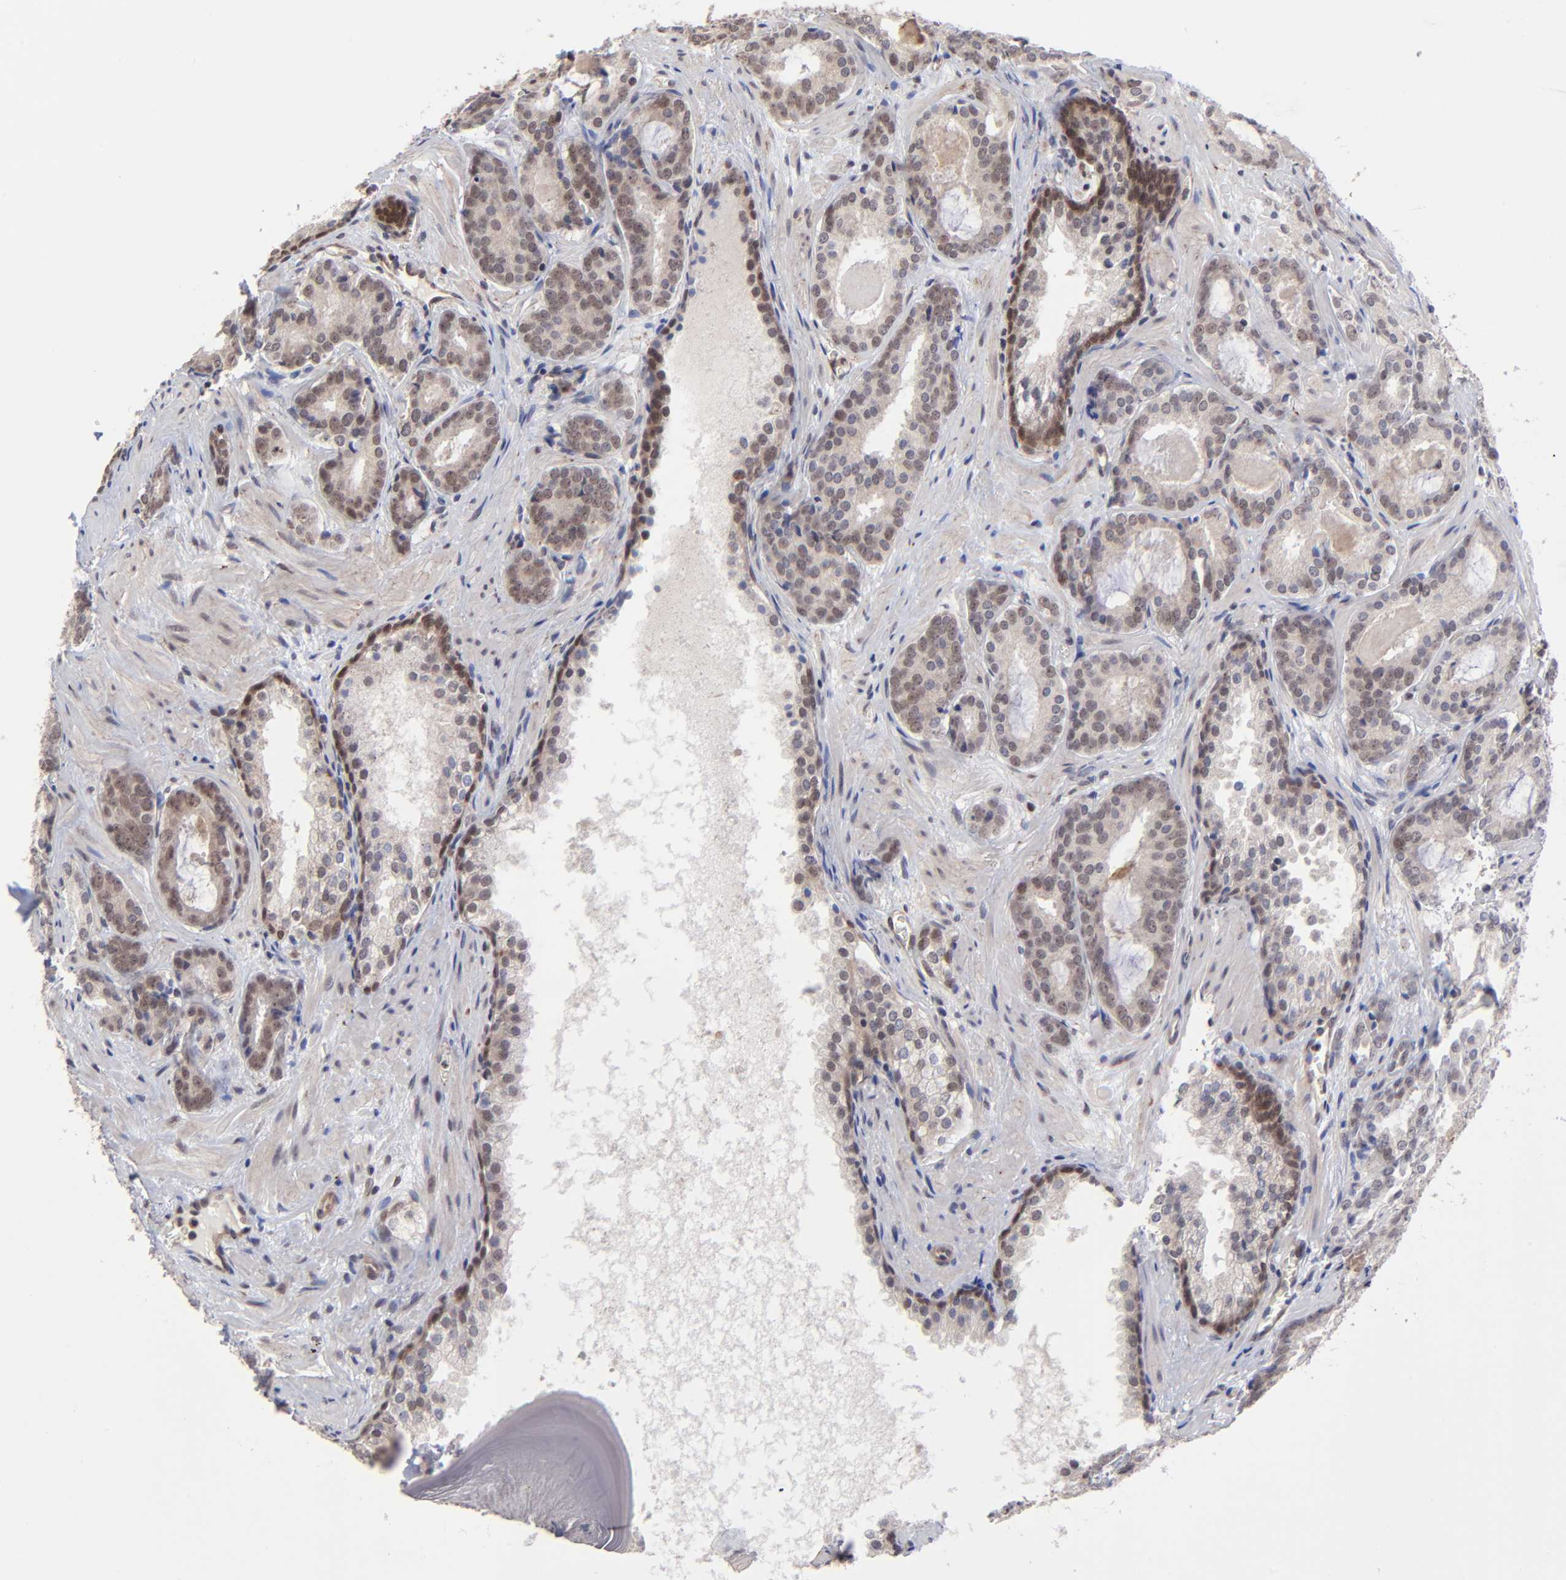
{"staining": {"intensity": "moderate", "quantity": "25%-75%", "location": "cytoplasmic/membranous"}, "tissue": "prostate cancer", "cell_type": "Tumor cells", "image_type": "cancer", "snomed": [{"axis": "morphology", "description": "Adenocarcinoma, Medium grade"}, {"axis": "topography", "description": "Prostate"}], "caption": "Prostate medium-grade adenocarcinoma stained with DAB immunohistochemistry (IHC) reveals medium levels of moderate cytoplasmic/membranous expression in approximately 25%-75% of tumor cells.", "gene": "ZNF419", "patient": {"sex": "male", "age": 64}}